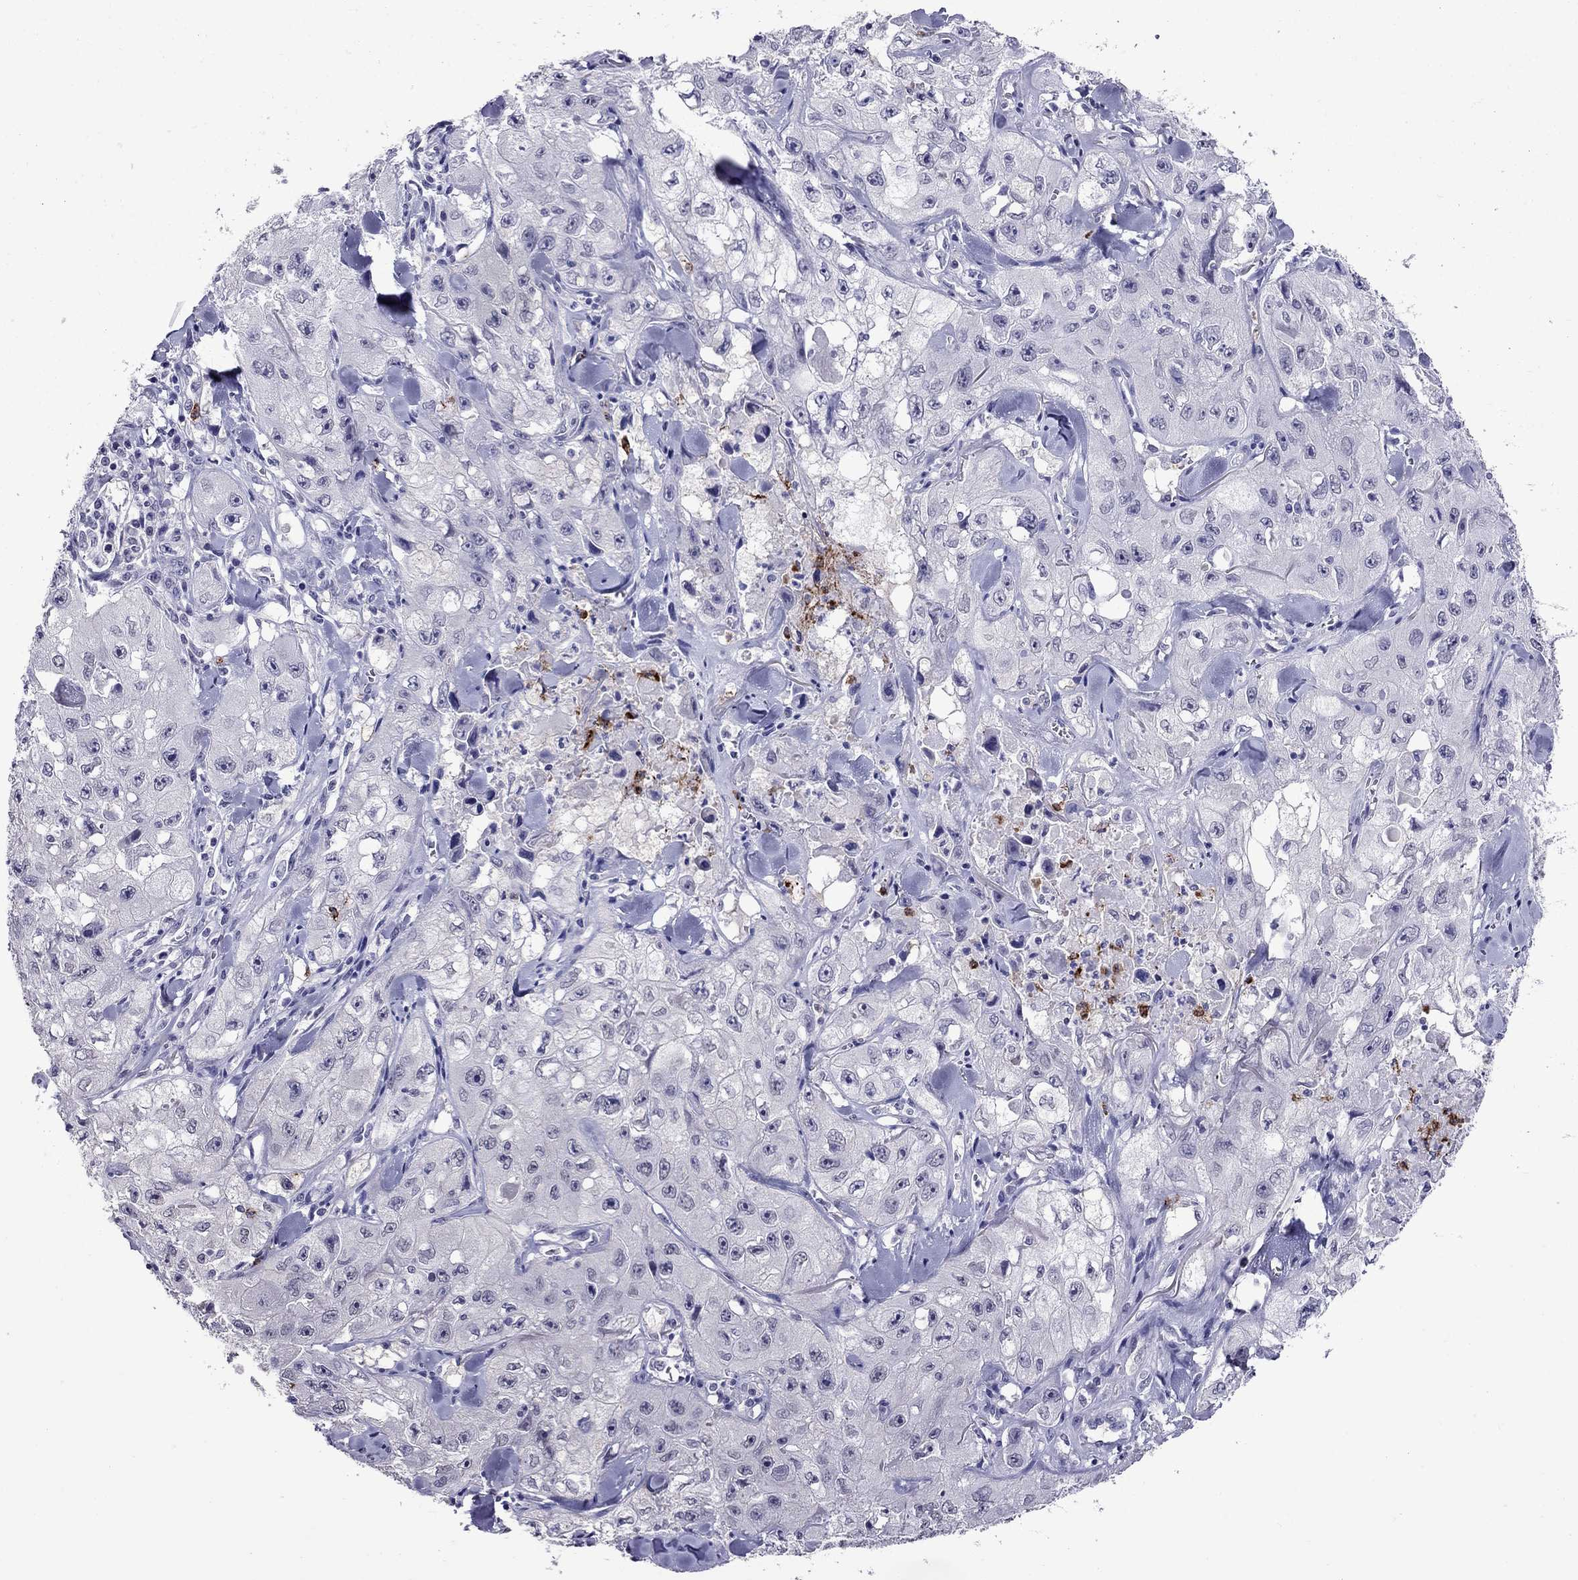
{"staining": {"intensity": "negative", "quantity": "none", "location": "none"}, "tissue": "skin cancer", "cell_type": "Tumor cells", "image_type": "cancer", "snomed": [{"axis": "morphology", "description": "Squamous cell carcinoma, NOS"}, {"axis": "topography", "description": "Skin"}, {"axis": "topography", "description": "Subcutis"}], "caption": "Immunohistochemical staining of skin squamous cell carcinoma reveals no significant expression in tumor cells.", "gene": "OLFM4", "patient": {"sex": "male", "age": 73}}